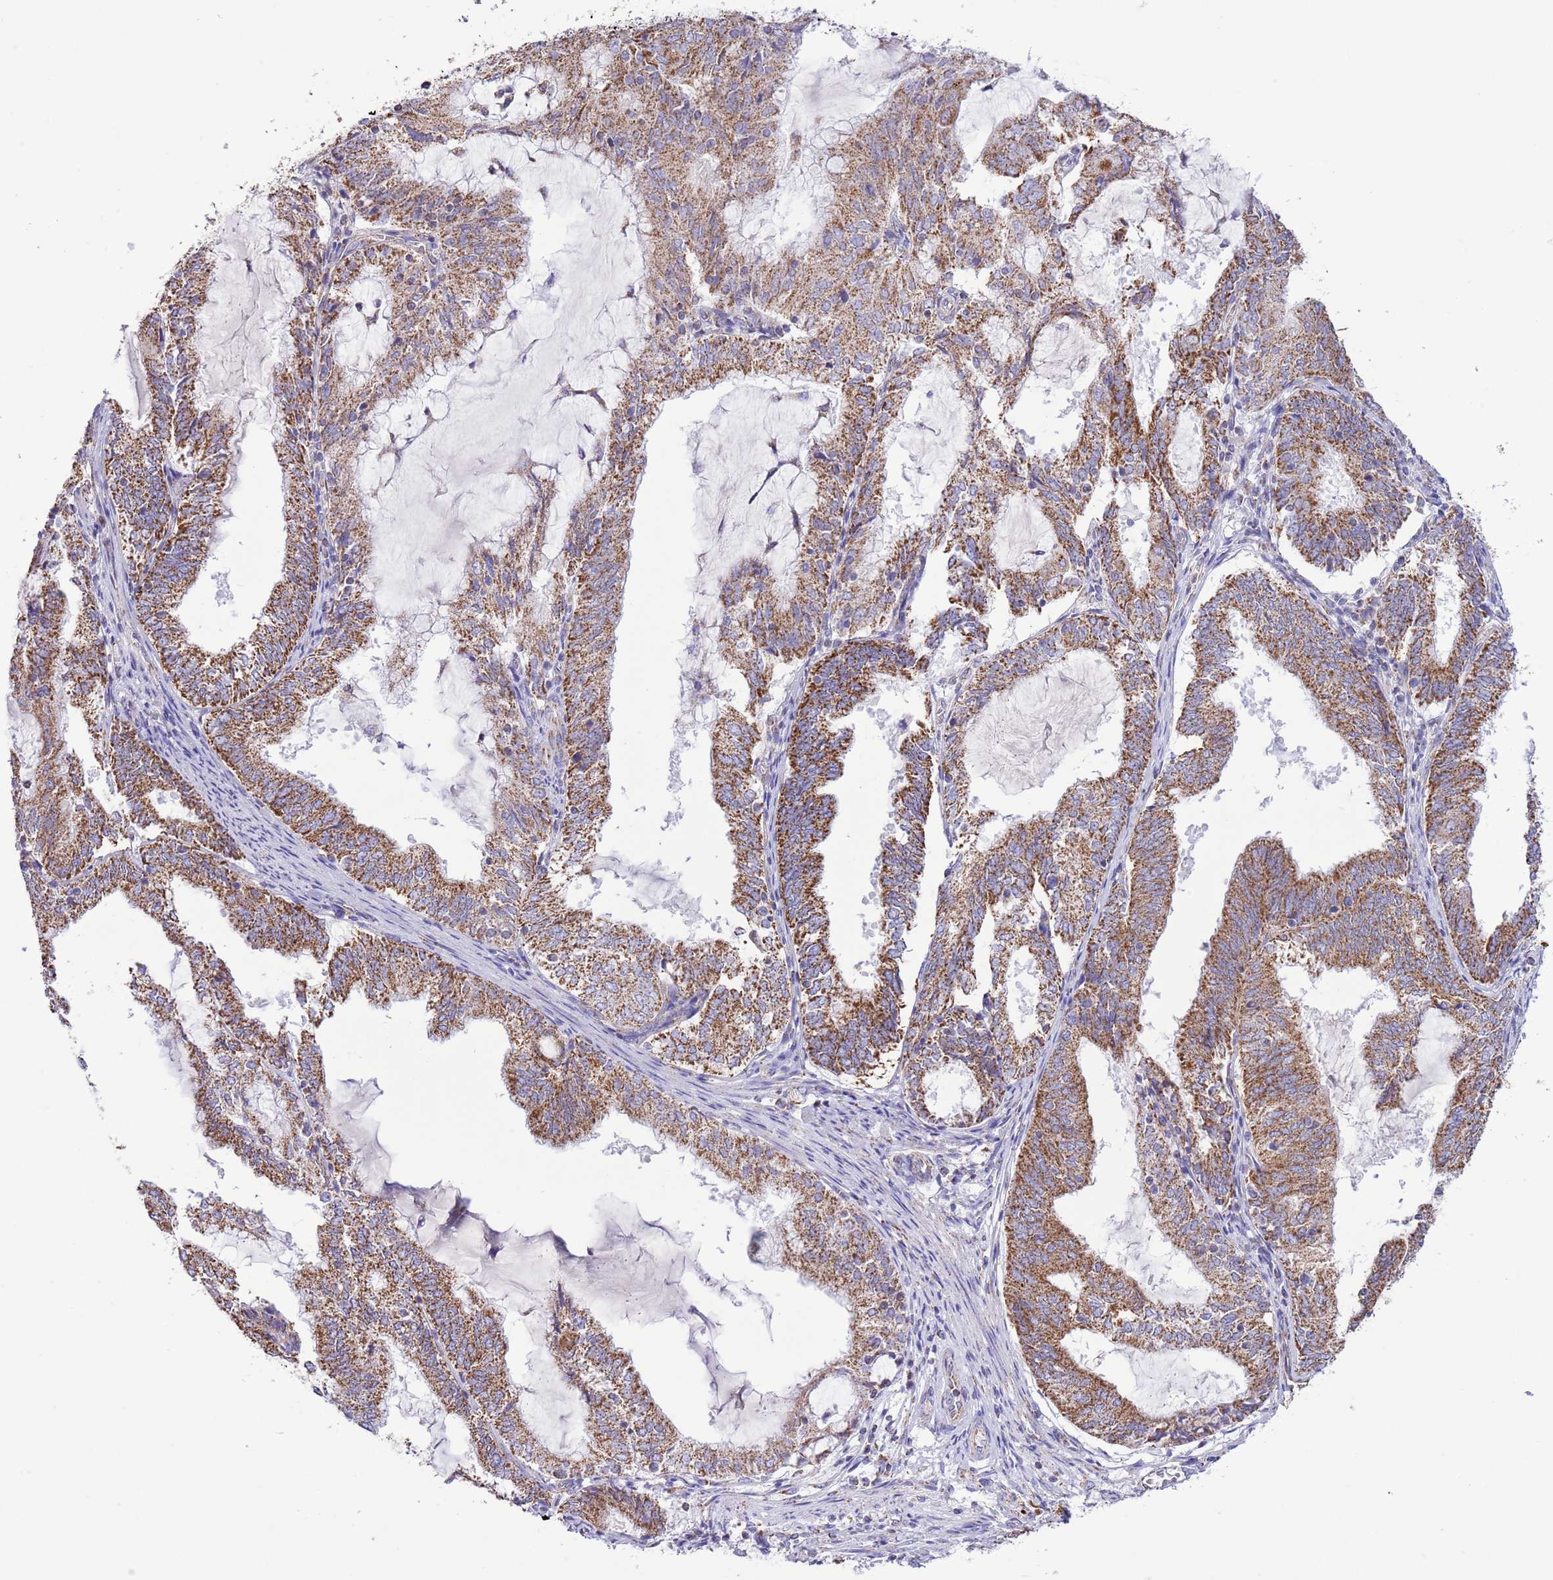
{"staining": {"intensity": "strong", "quantity": ">75%", "location": "cytoplasmic/membranous"}, "tissue": "endometrial cancer", "cell_type": "Tumor cells", "image_type": "cancer", "snomed": [{"axis": "morphology", "description": "Adenocarcinoma, NOS"}, {"axis": "topography", "description": "Endometrium"}], "caption": "Approximately >75% of tumor cells in human endometrial cancer exhibit strong cytoplasmic/membranous protein staining as visualized by brown immunohistochemical staining.", "gene": "TEKTIP1", "patient": {"sex": "female", "age": 81}}